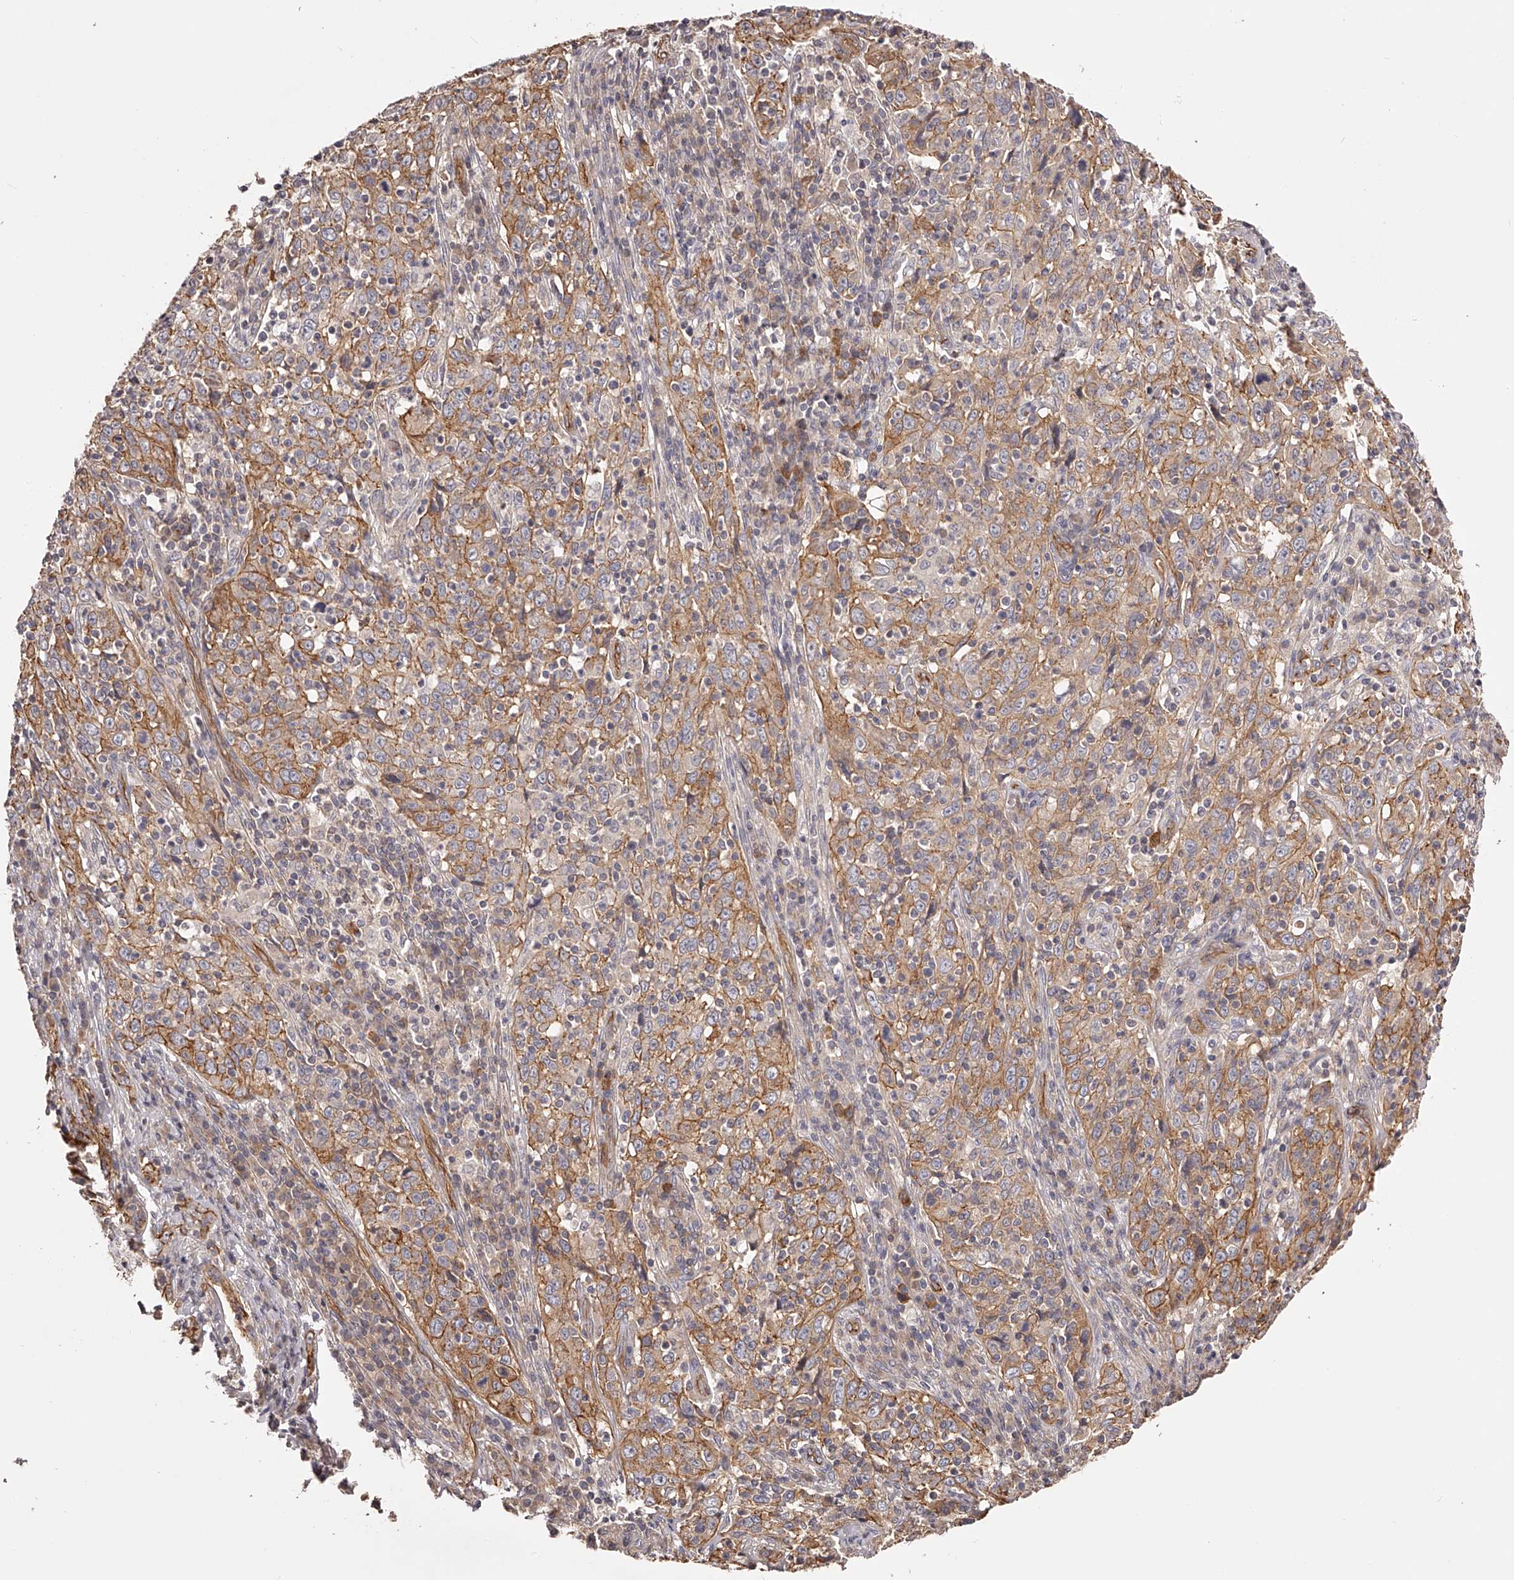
{"staining": {"intensity": "moderate", "quantity": ">75%", "location": "cytoplasmic/membranous"}, "tissue": "cervical cancer", "cell_type": "Tumor cells", "image_type": "cancer", "snomed": [{"axis": "morphology", "description": "Squamous cell carcinoma, NOS"}, {"axis": "topography", "description": "Cervix"}], "caption": "Tumor cells demonstrate moderate cytoplasmic/membranous staining in approximately >75% of cells in cervical cancer (squamous cell carcinoma). (DAB (3,3'-diaminobenzidine) IHC with brightfield microscopy, high magnification).", "gene": "LTV1", "patient": {"sex": "female", "age": 46}}